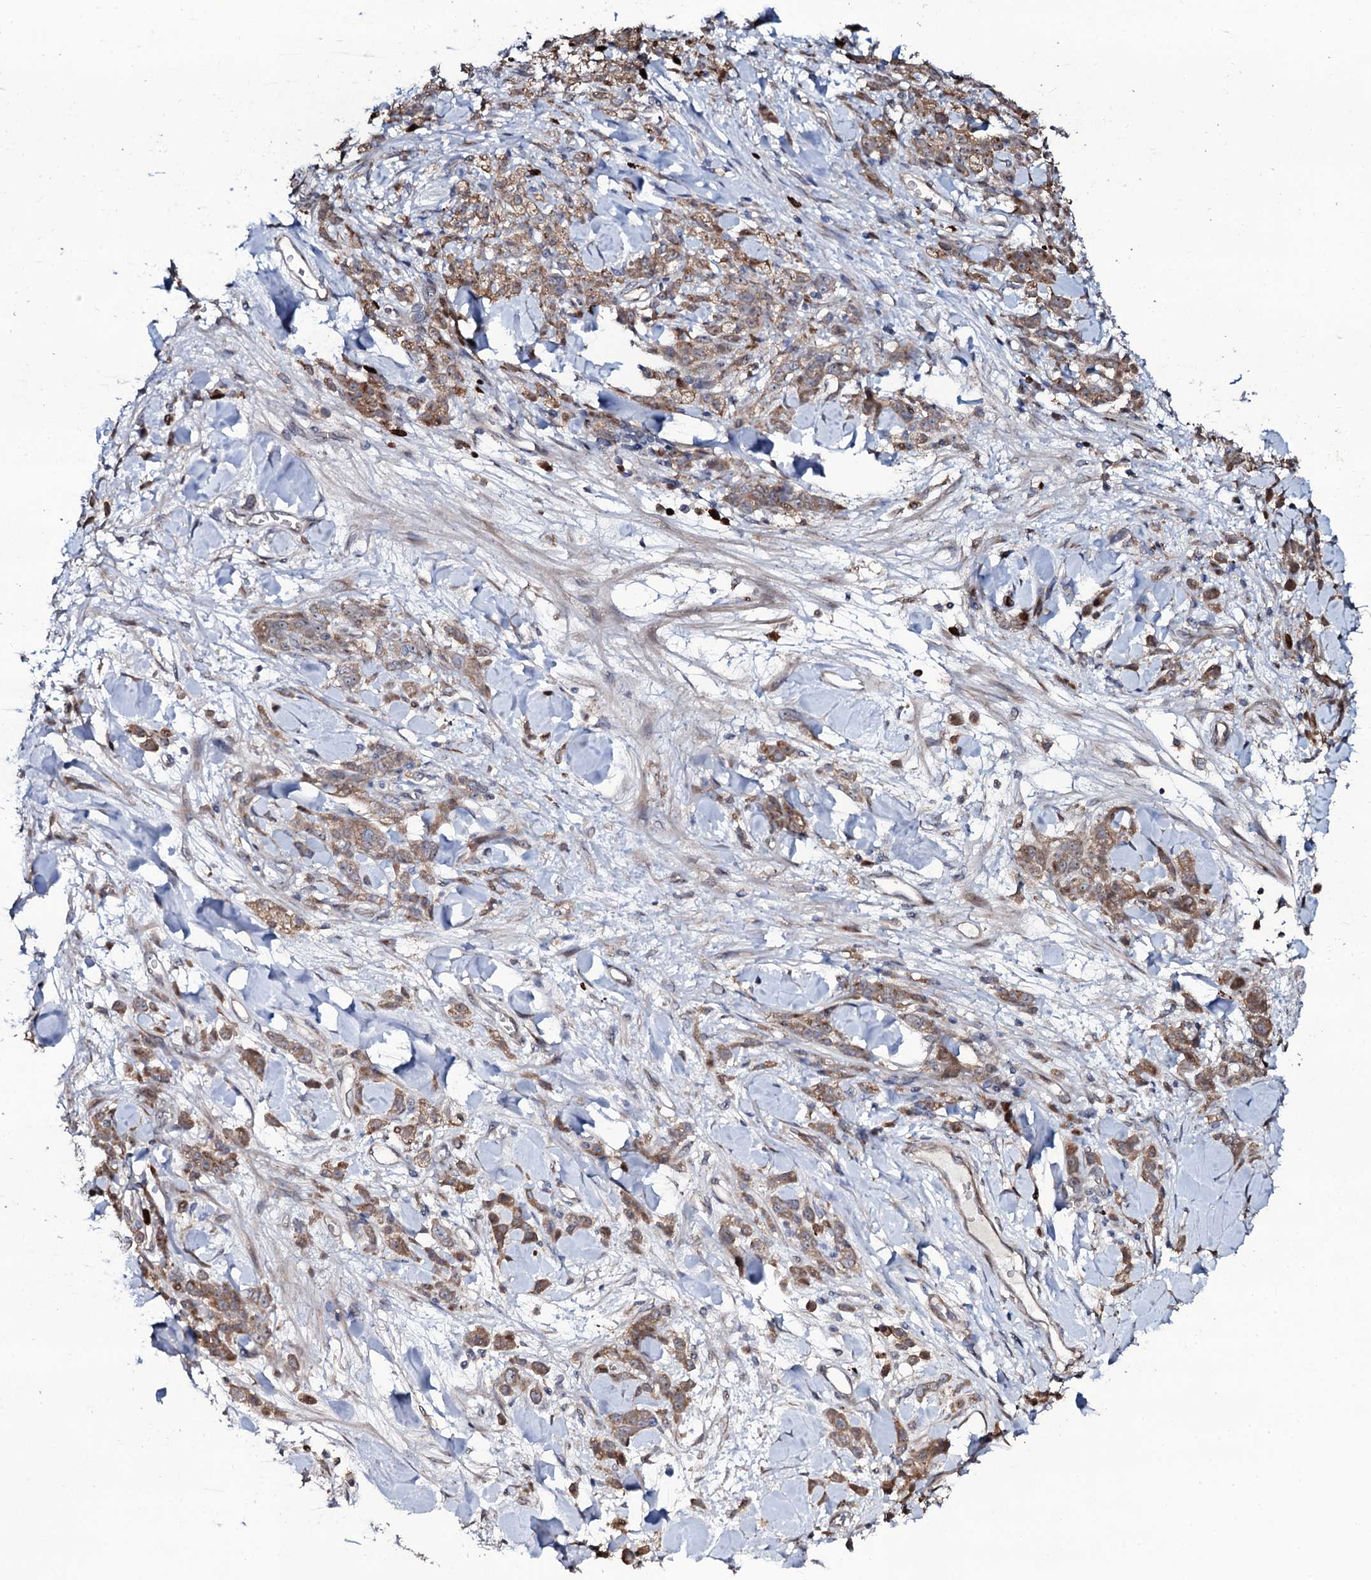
{"staining": {"intensity": "moderate", "quantity": ">75%", "location": "cytoplasmic/membranous"}, "tissue": "stomach cancer", "cell_type": "Tumor cells", "image_type": "cancer", "snomed": [{"axis": "morphology", "description": "Normal tissue, NOS"}, {"axis": "morphology", "description": "Adenocarcinoma, NOS"}, {"axis": "topography", "description": "Stomach"}], "caption": "The micrograph displays immunohistochemical staining of stomach cancer (adenocarcinoma). There is moderate cytoplasmic/membranous positivity is seen in approximately >75% of tumor cells. Using DAB (brown) and hematoxylin (blue) stains, captured at high magnification using brightfield microscopy.", "gene": "COG6", "patient": {"sex": "male", "age": 82}}